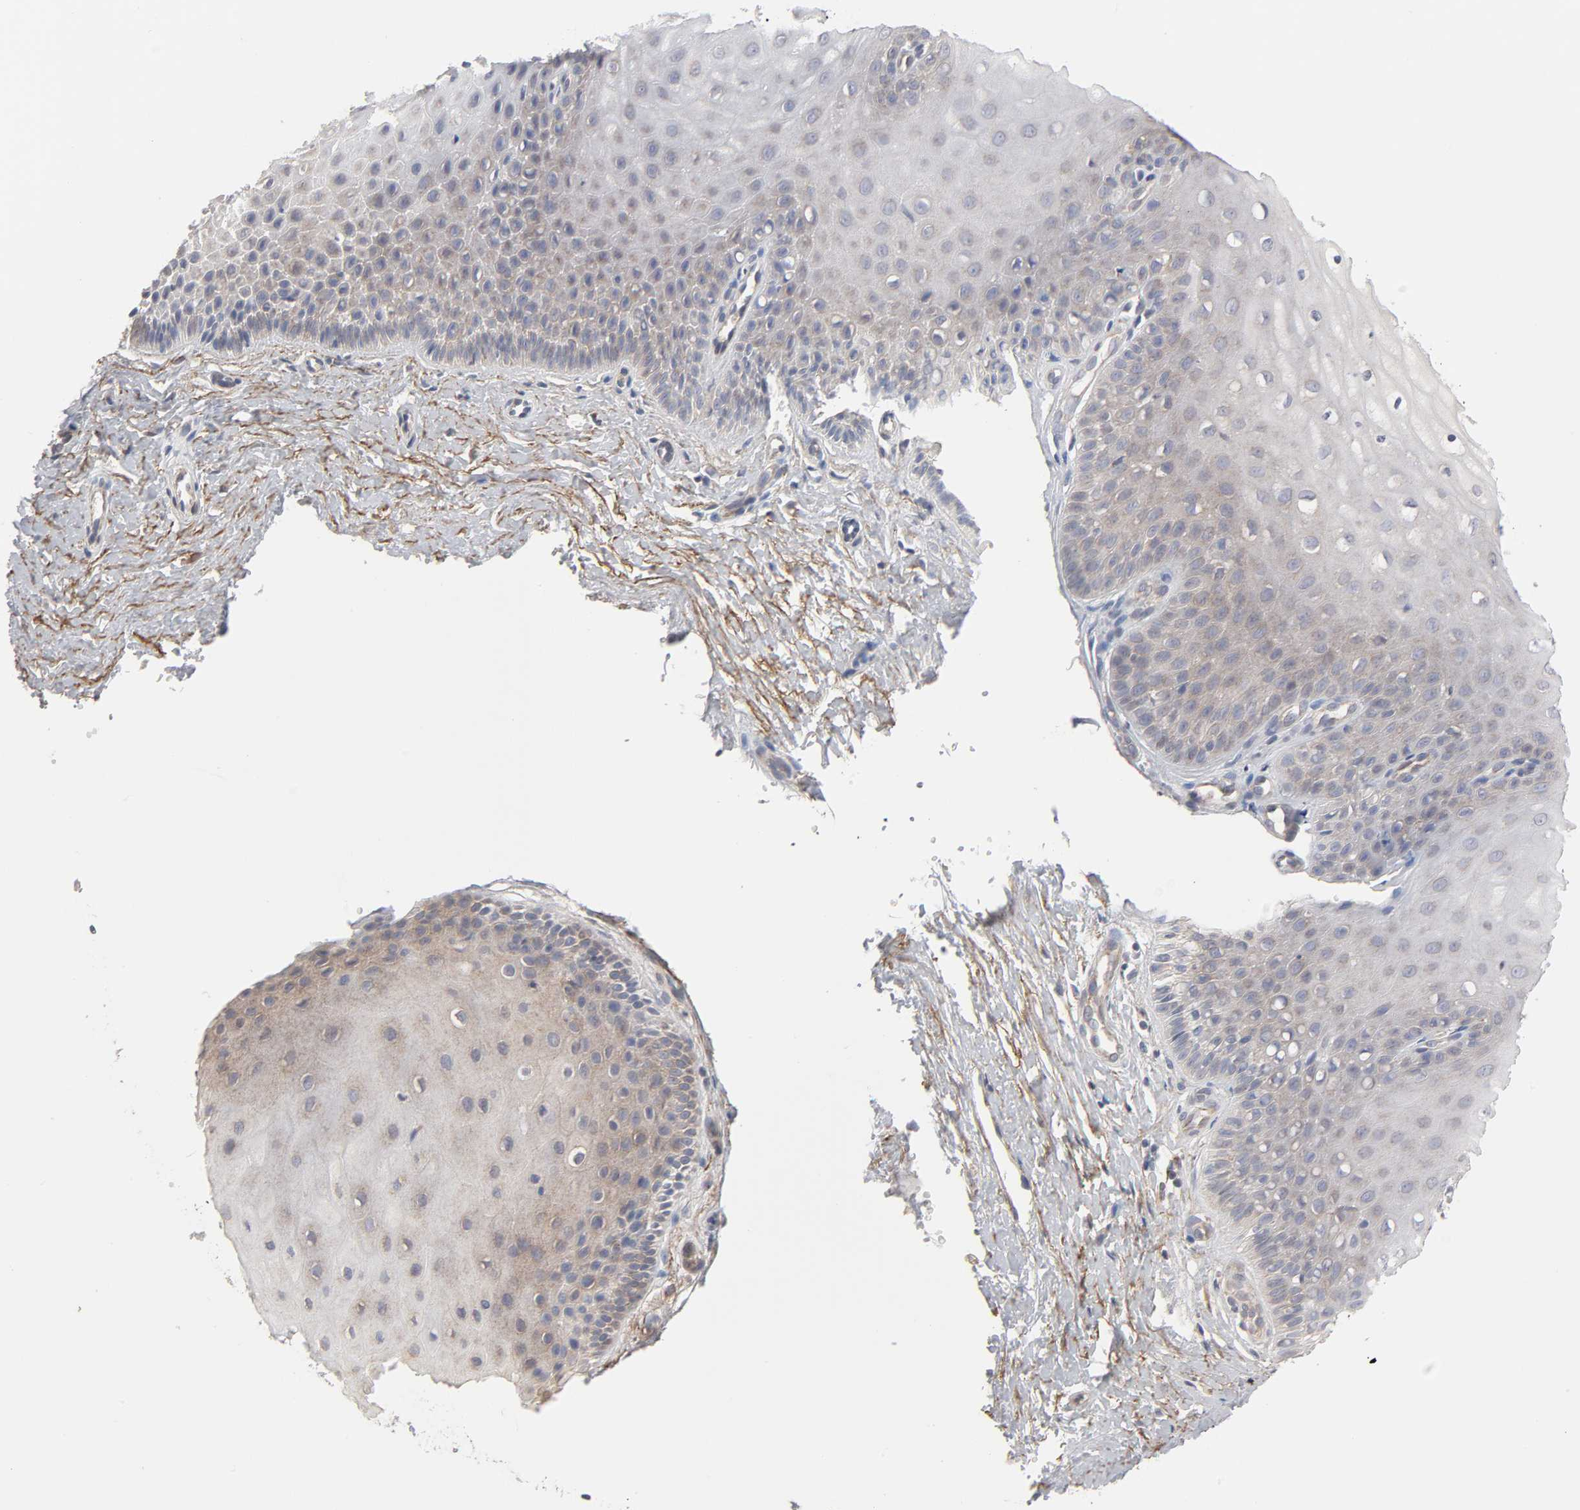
{"staining": {"intensity": "moderate", "quantity": ">75%", "location": "cytoplasmic/membranous"}, "tissue": "cervix", "cell_type": "Glandular cells", "image_type": "normal", "snomed": [{"axis": "morphology", "description": "Normal tissue, NOS"}, {"axis": "topography", "description": "Cervix"}], "caption": "Protein expression analysis of unremarkable human cervix reveals moderate cytoplasmic/membranous staining in approximately >75% of glandular cells. (IHC, brightfield microscopy, high magnification).", "gene": "IL4R", "patient": {"sex": "female", "age": 55}}